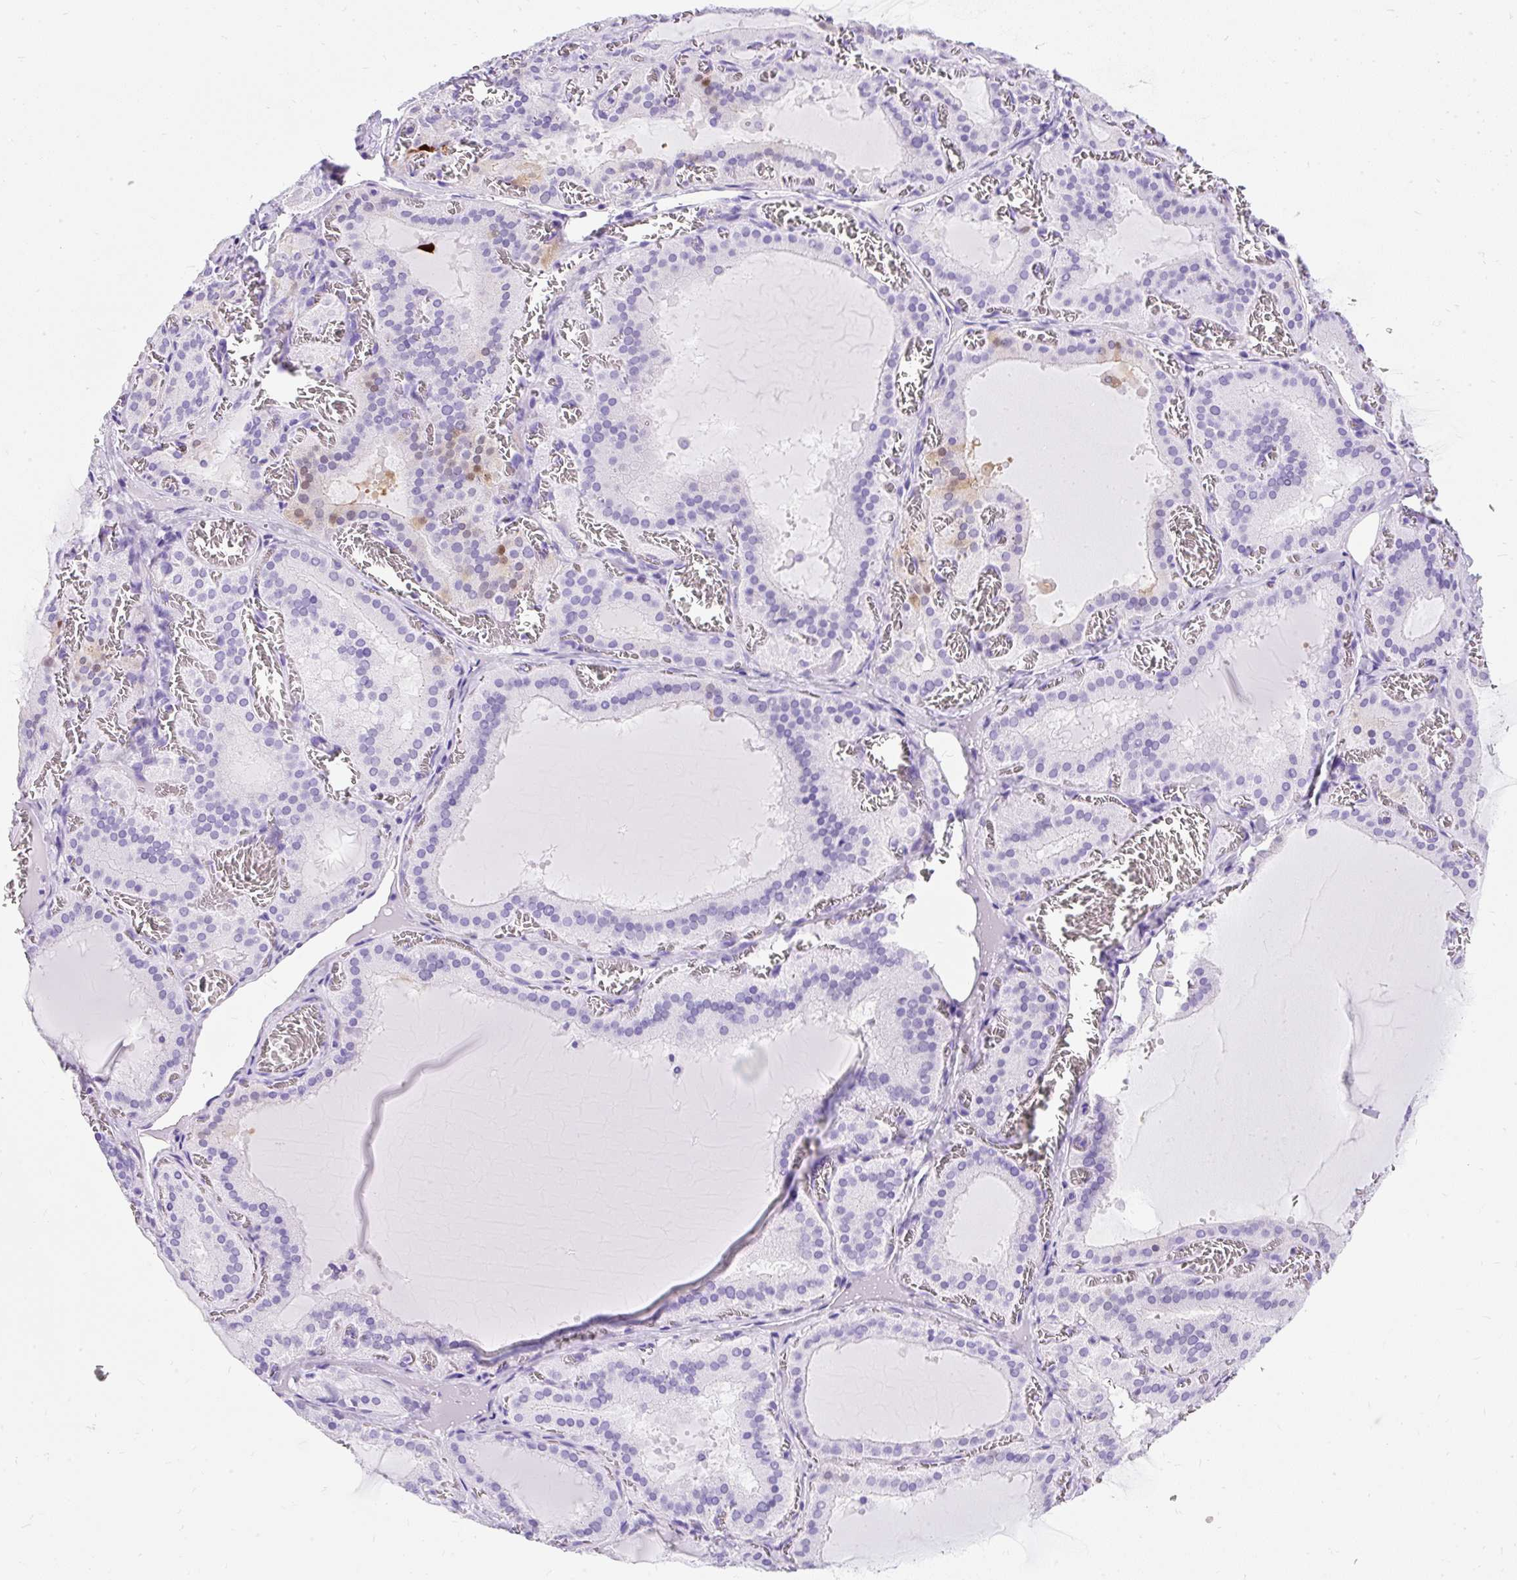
{"staining": {"intensity": "negative", "quantity": "none", "location": "none"}, "tissue": "thyroid gland", "cell_type": "Glandular cells", "image_type": "normal", "snomed": [{"axis": "morphology", "description": "Normal tissue, NOS"}, {"axis": "topography", "description": "Thyroid gland"}], "caption": "This is a photomicrograph of IHC staining of unremarkable thyroid gland, which shows no expression in glandular cells. (DAB immunohistochemistry, high magnification).", "gene": "PVALB", "patient": {"sex": "female", "age": 30}}